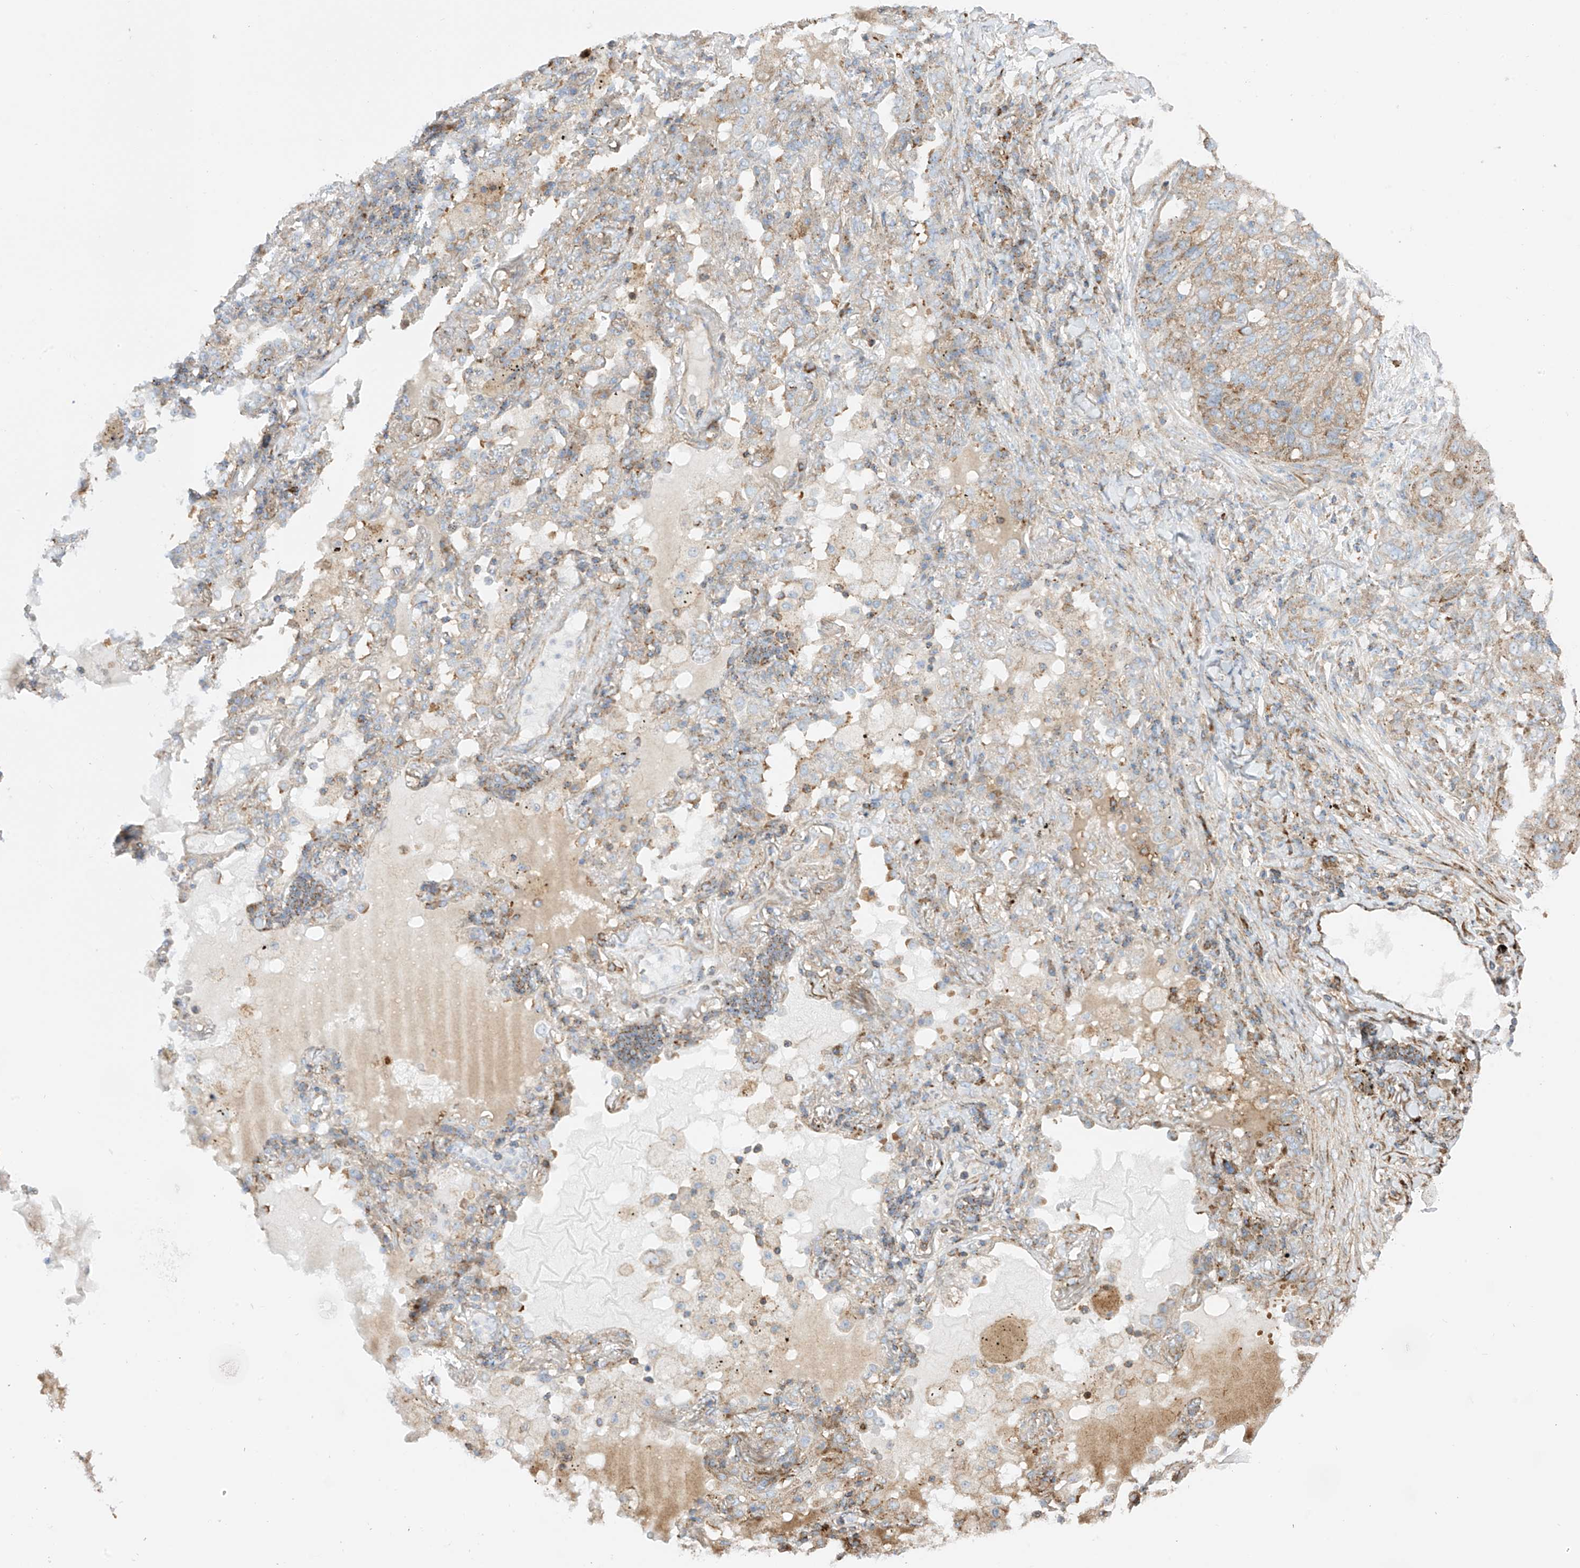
{"staining": {"intensity": "moderate", "quantity": ">75%", "location": "cytoplasmic/membranous"}, "tissue": "lung cancer", "cell_type": "Tumor cells", "image_type": "cancer", "snomed": [{"axis": "morphology", "description": "Squamous cell carcinoma, NOS"}, {"axis": "topography", "description": "Lung"}], "caption": "This is a micrograph of IHC staining of lung cancer, which shows moderate staining in the cytoplasmic/membranous of tumor cells.", "gene": "XKR3", "patient": {"sex": "female", "age": 63}}